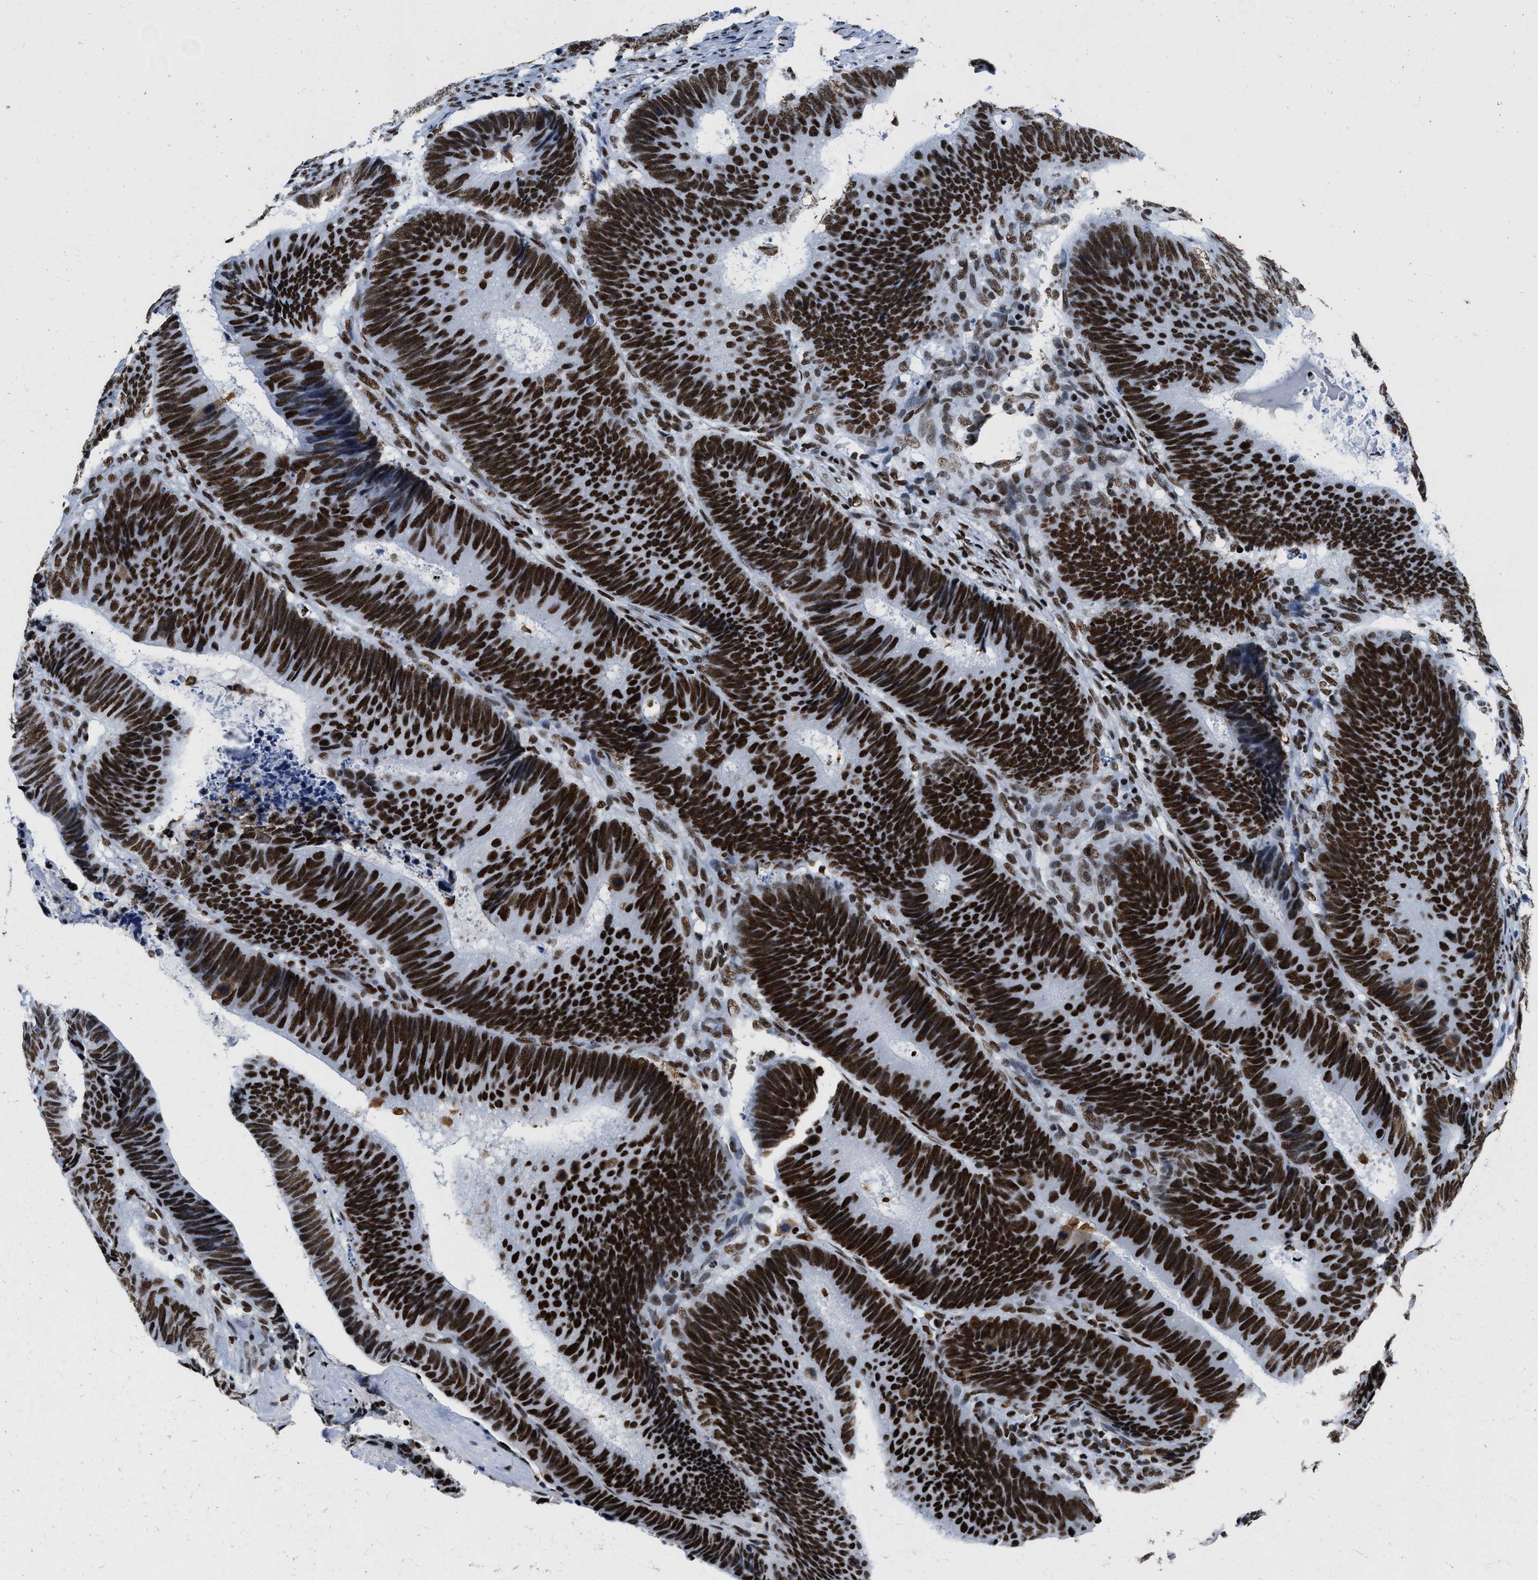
{"staining": {"intensity": "strong", "quantity": ">75%", "location": "nuclear"}, "tissue": "colorectal cancer", "cell_type": "Tumor cells", "image_type": "cancer", "snomed": [{"axis": "morphology", "description": "Adenocarcinoma, NOS"}, {"axis": "topography", "description": "Colon"}], "caption": "Colorectal adenocarcinoma stained with a protein marker demonstrates strong staining in tumor cells.", "gene": "SMARCC2", "patient": {"sex": "male", "age": 56}}